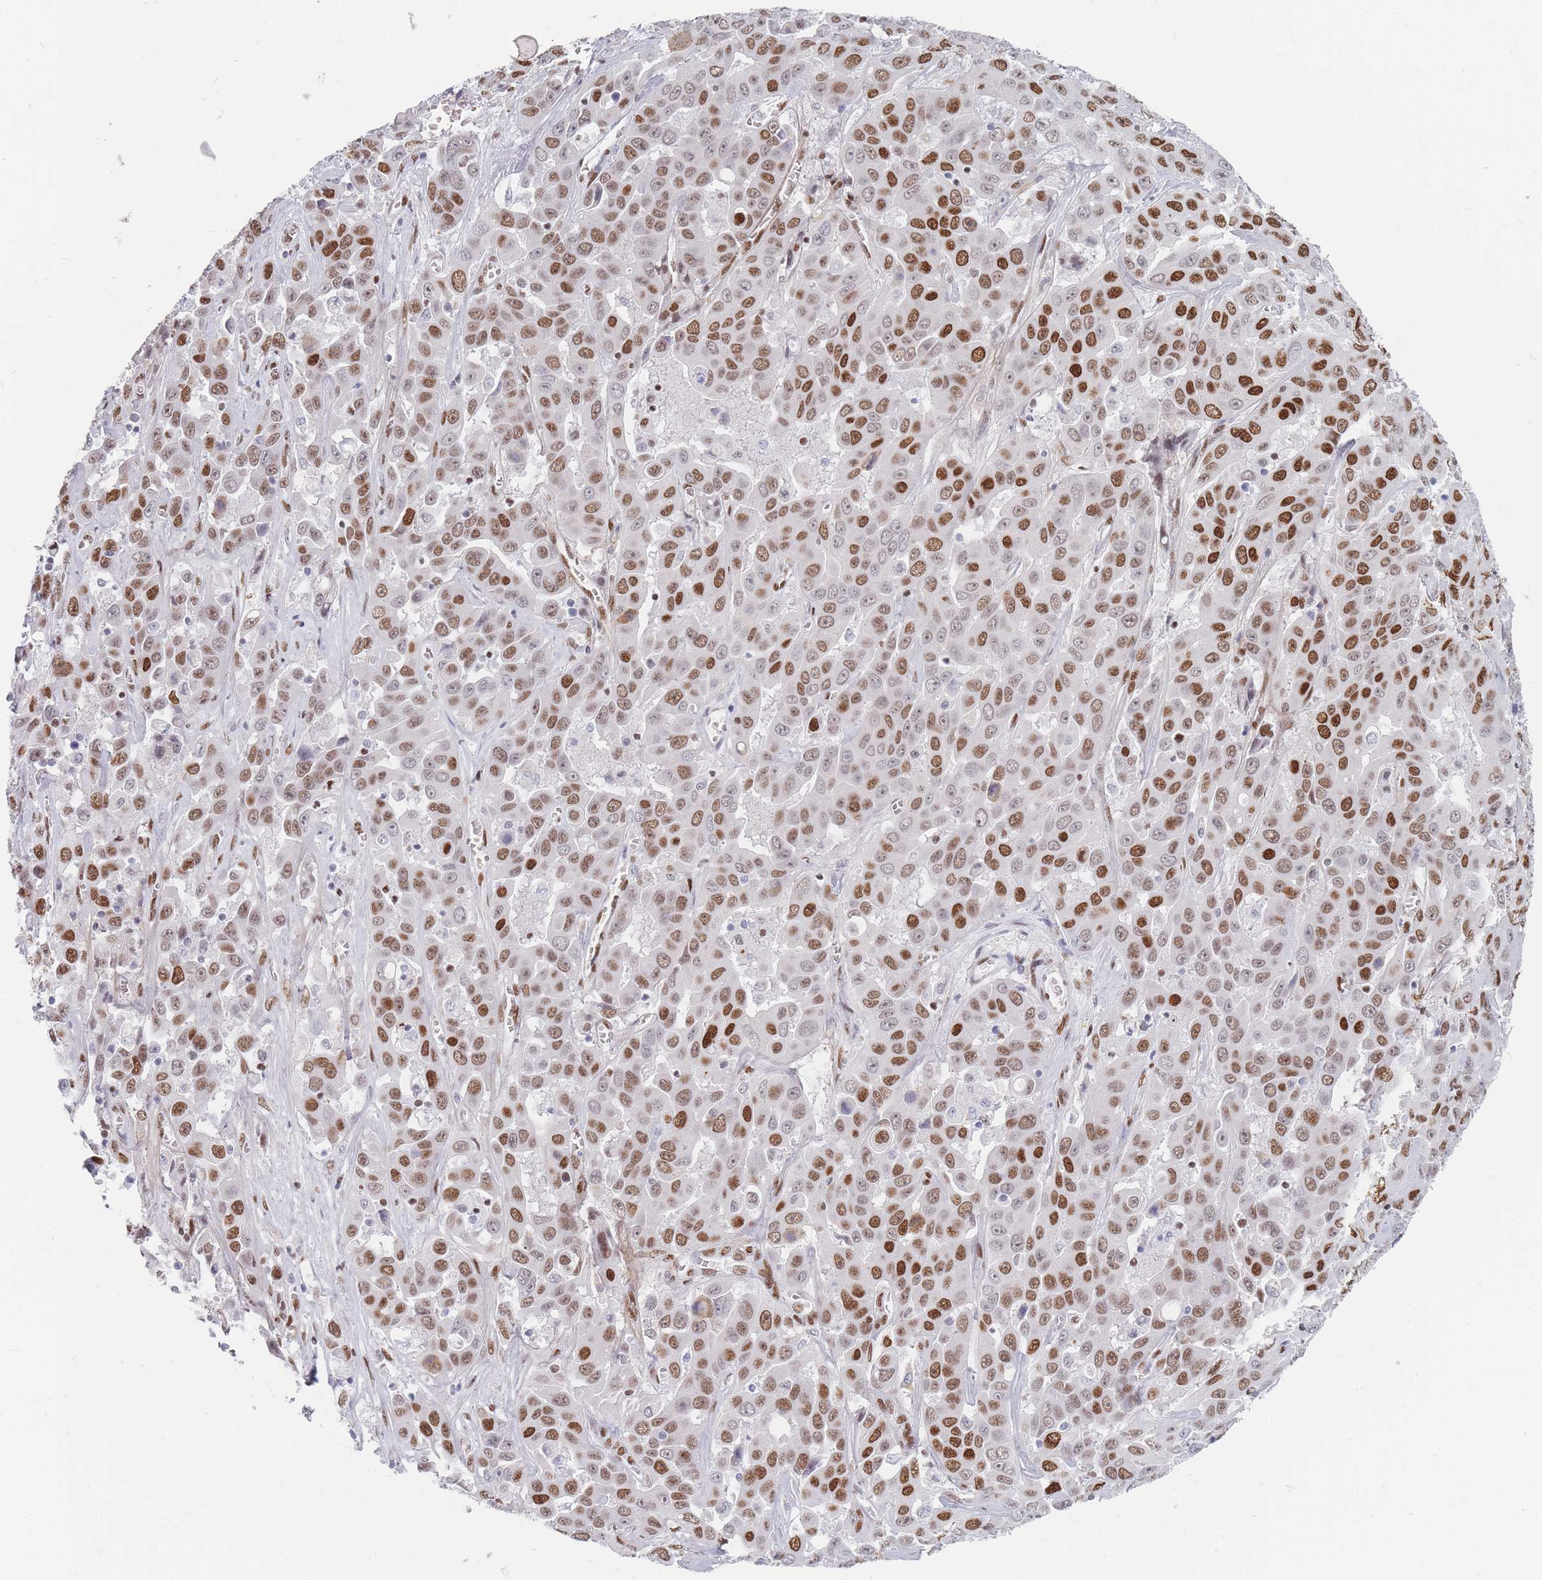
{"staining": {"intensity": "moderate", "quantity": ">75%", "location": "nuclear"}, "tissue": "liver cancer", "cell_type": "Tumor cells", "image_type": "cancer", "snomed": [{"axis": "morphology", "description": "Cholangiocarcinoma"}, {"axis": "topography", "description": "Liver"}], "caption": "Brown immunohistochemical staining in liver cholangiocarcinoma shows moderate nuclear positivity in approximately >75% of tumor cells. (Stains: DAB (3,3'-diaminobenzidine) in brown, nuclei in blue, Microscopy: brightfield microscopy at high magnification).", "gene": "SAFB2", "patient": {"sex": "female", "age": 52}}